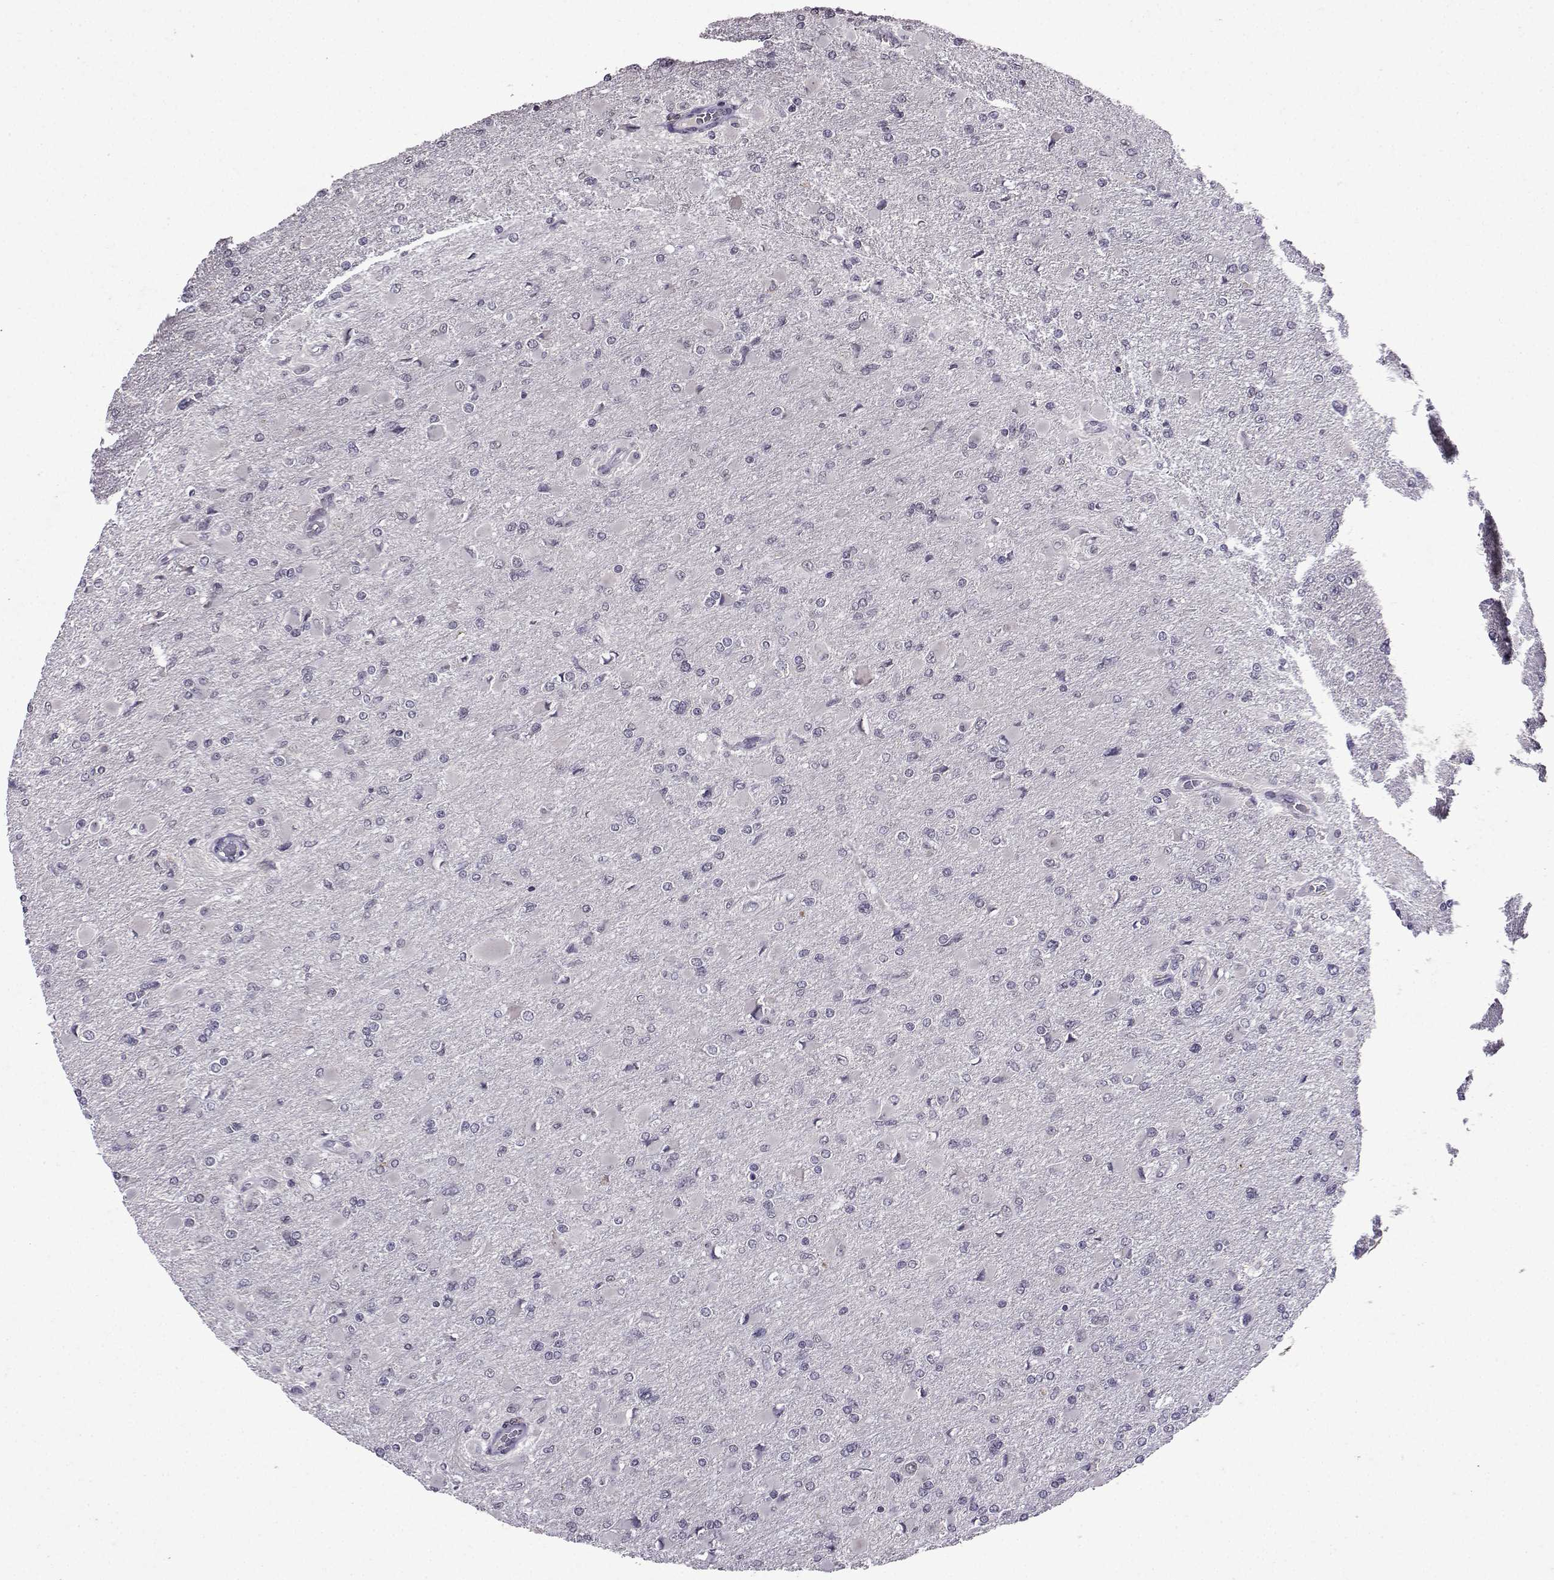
{"staining": {"intensity": "negative", "quantity": "none", "location": "none"}, "tissue": "glioma", "cell_type": "Tumor cells", "image_type": "cancer", "snomed": [{"axis": "morphology", "description": "Glioma, malignant, High grade"}, {"axis": "topography", "description": "Cerebral cortex"}], "caption": "High power microscopy histopathology image of an IHC photomicrograph of glioma, revealing no significant expression in tumor cells.", "gene": "CCL28", "patient": {"sex": "female", "age": 36}}